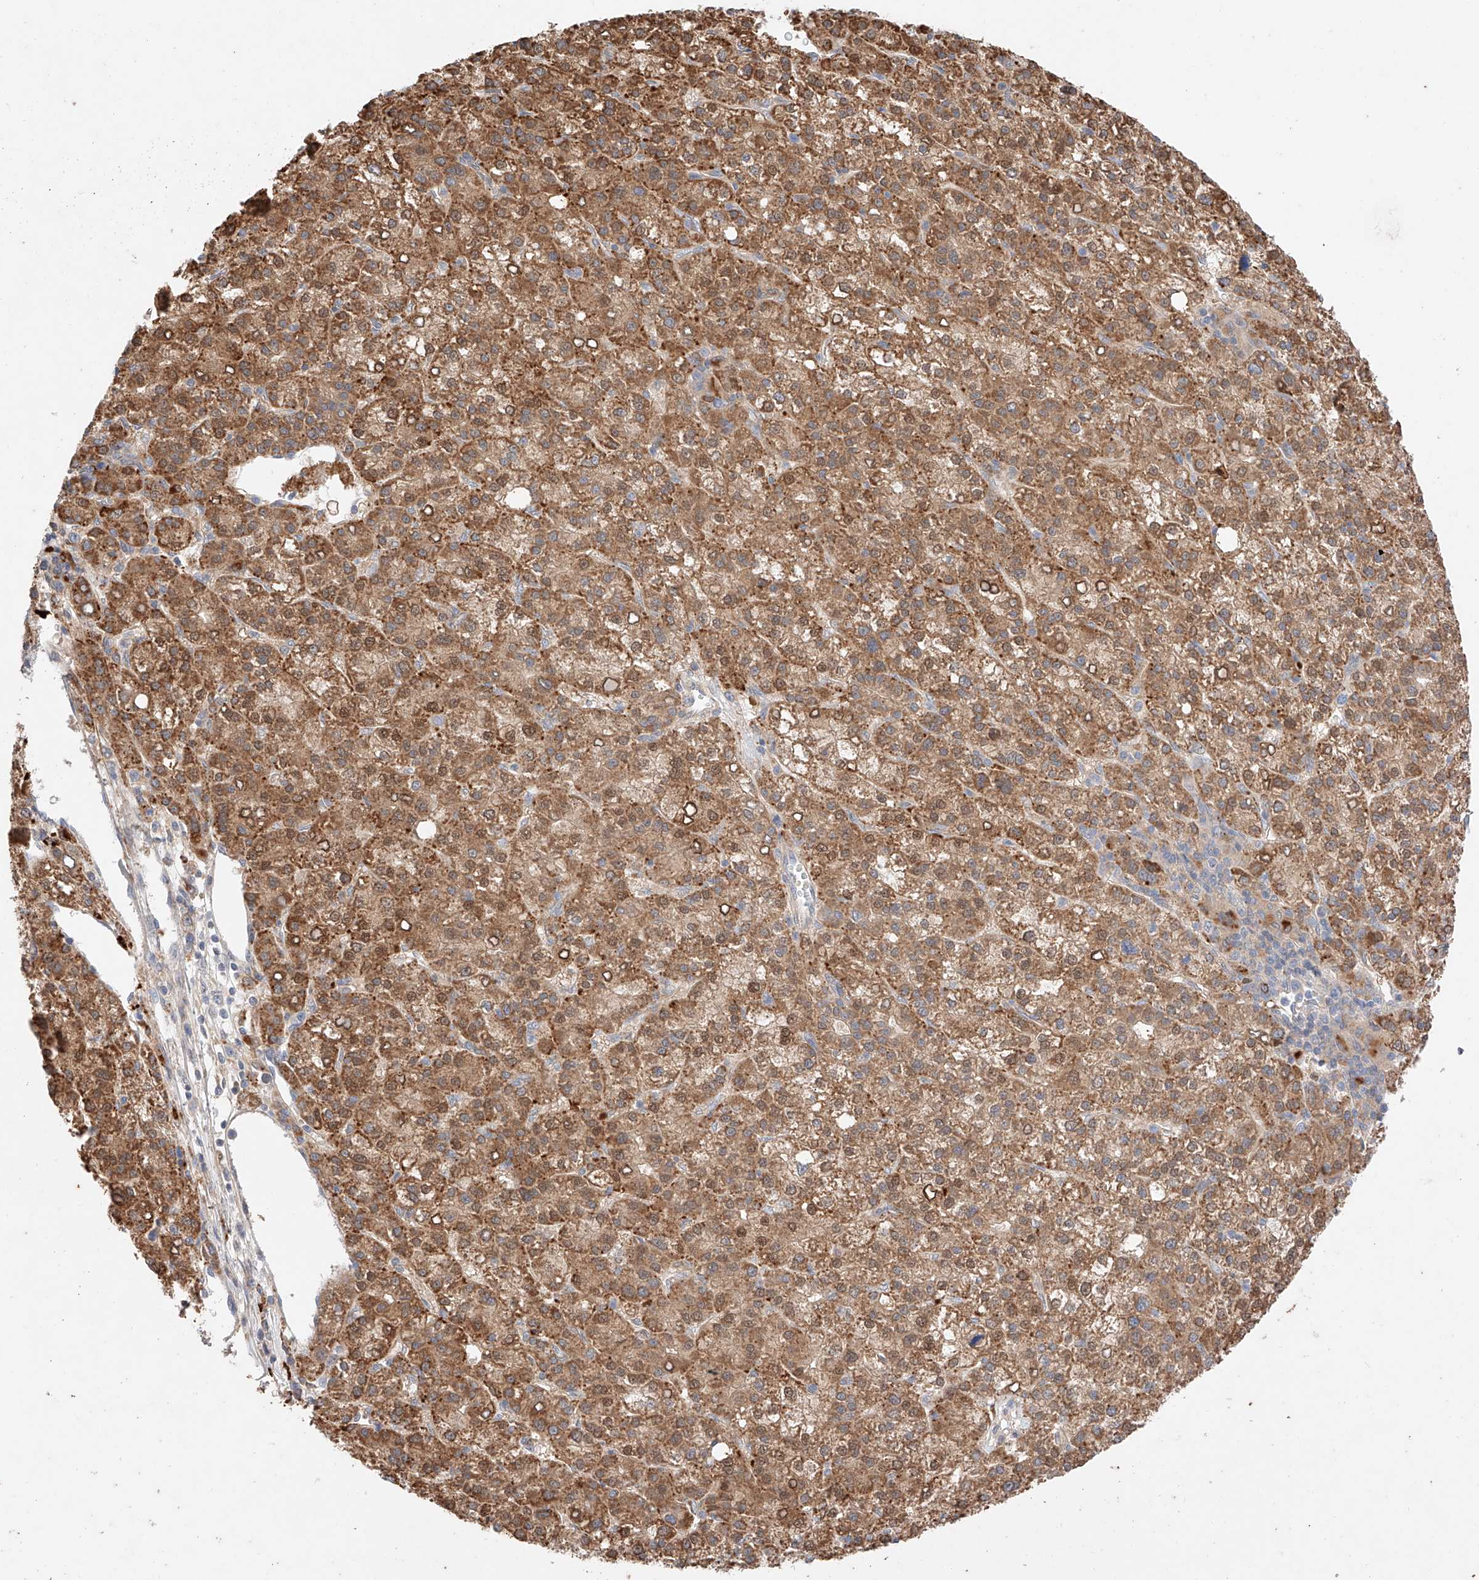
{"staining": {"intensity": "moderate", "quantity": ">75%", "location": "cytoplasmic/membranous,nuclear"}, "tissue": "liver cancer", "cell_type": "Tumor cells", "image_type": "cancer", "snomed": [{"axis": "morphology", "description": "Carcinoma, Hepatocellular, NOS"}, {"axis": "topography", "description": "Liver"}], "caption": "Moderate cytoplasmic/membranous and nuclear expression is appreciated in approximately >75% of tumor cells in liver cancer.", "gene": "GCNT1", "patient": {"sex": "female", "age": 58}}